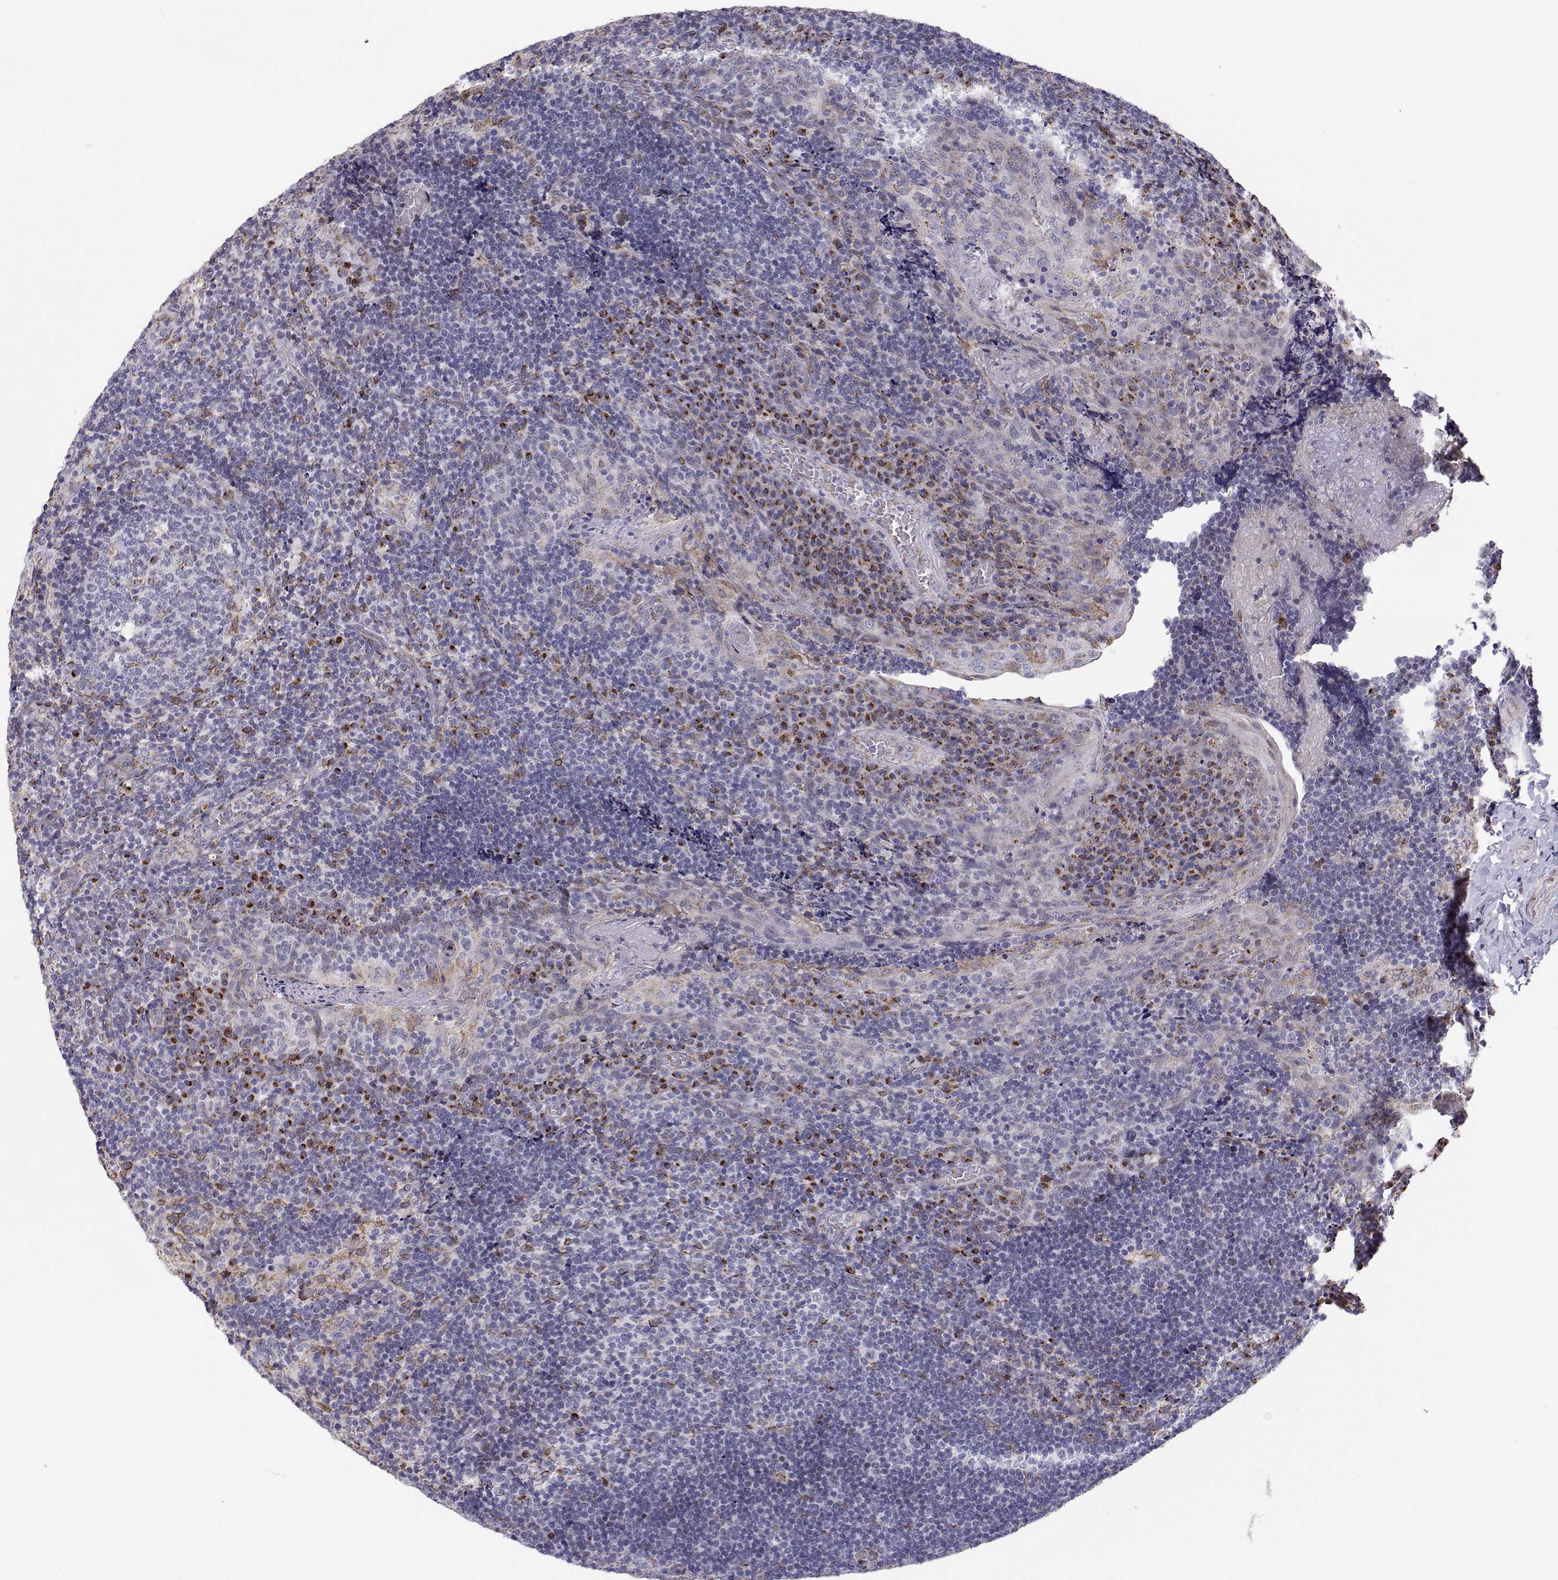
{"staining": {"intensity": "negative", "quantity": "none", "location": "none"}, "tissue": "tonsil", "cell_type": "Germinal center cells", "image_type": "normal", "snomed": [{"axis": "morphology", "description": "Normal tissue, NOS"}, {"axis": "topography", "description": "Tonsil"}], "caption": "Immunohistochemical staining of normal human tonsil reveals no significant positivity in germinal center cells. (Immunohistochemistry, brightfield microscopy, high magnification).", "gene": "STARD13", "patient": {"sex": "male", "age": 17}}